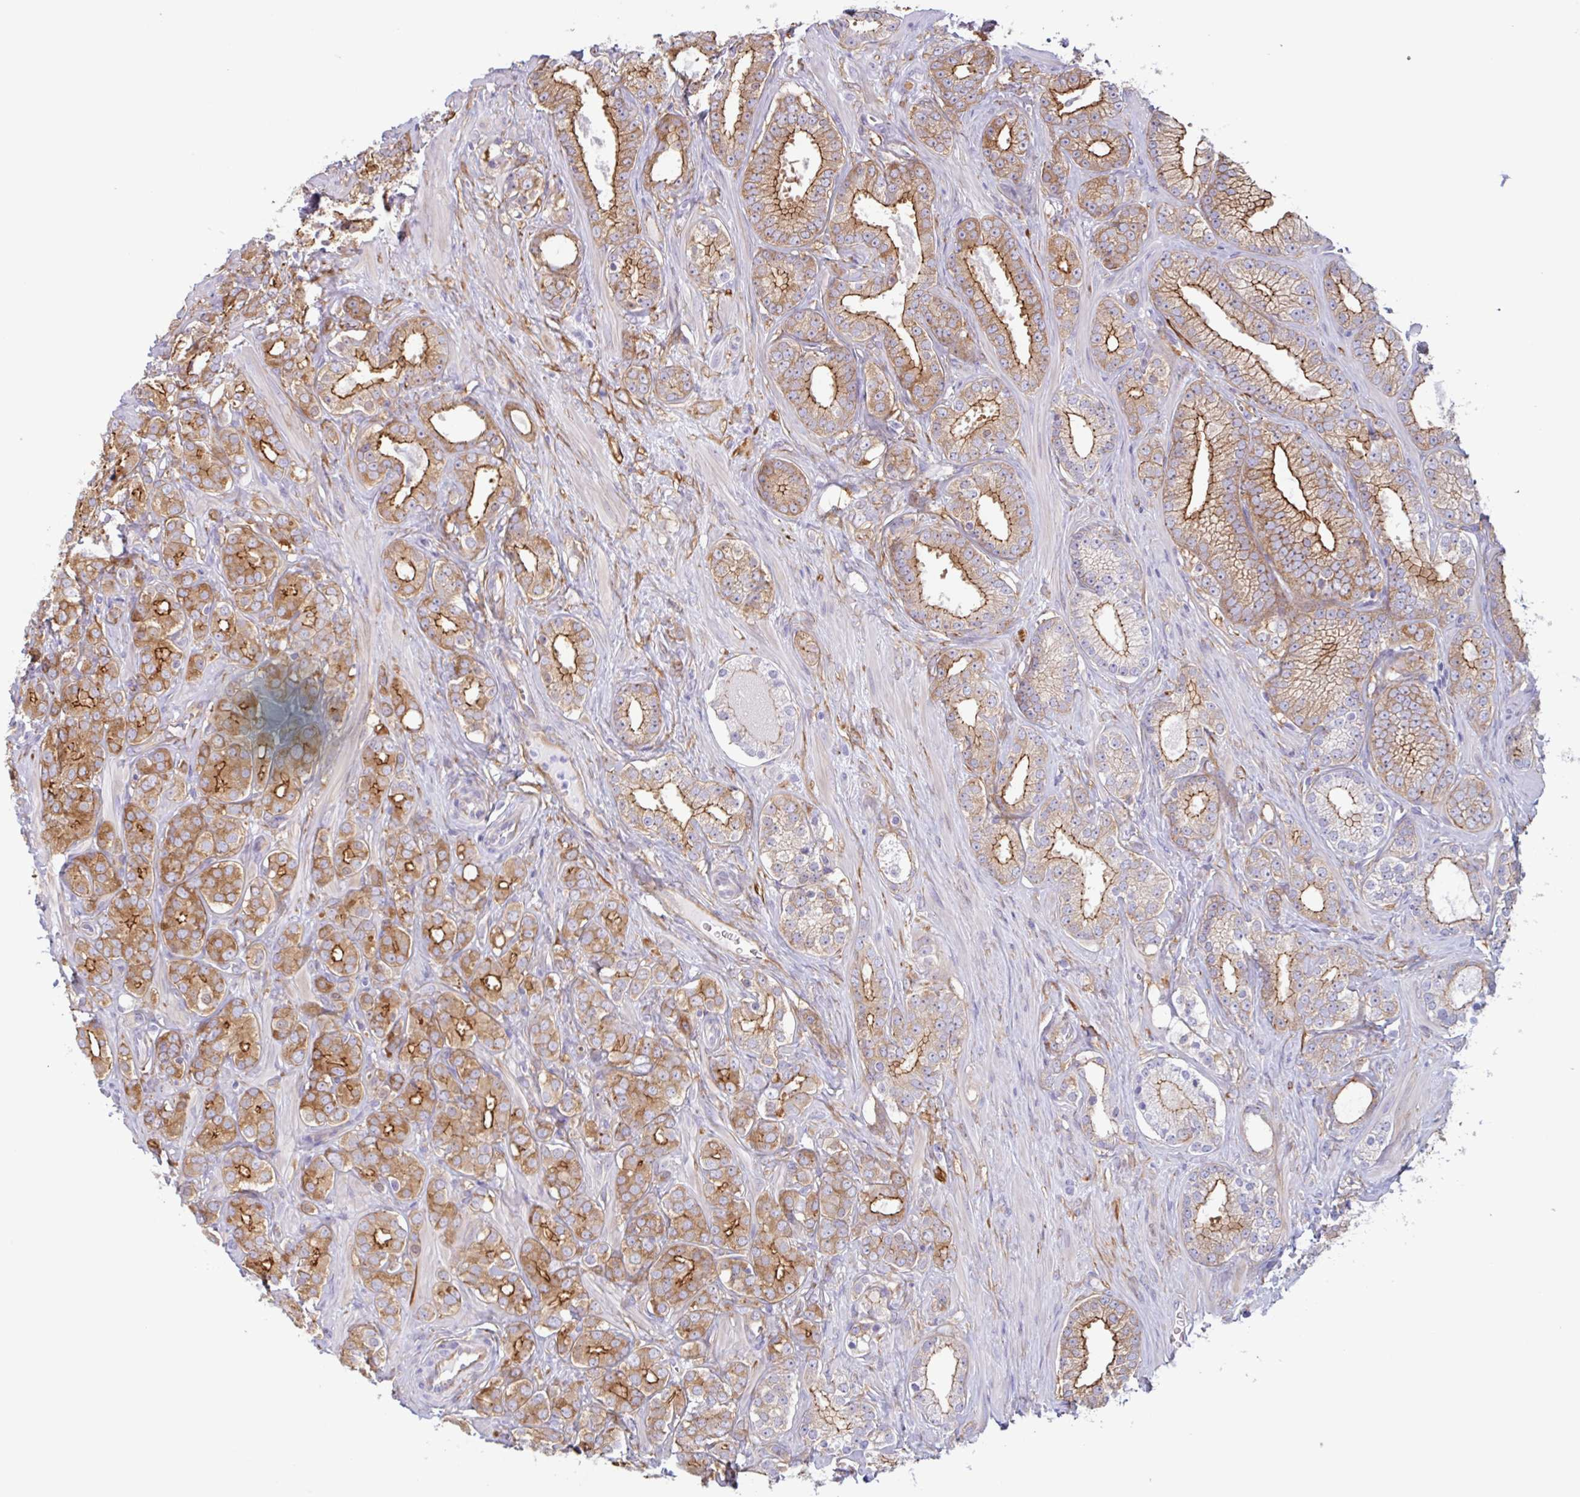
{"staining": {"intensity": "moderate", "quantity": ">75%", "location": "cytoplasmic/membranous"}, "tissue": "prostate cancer", "cell_type": "Tumor cells", "image_type": "cancer", "snomed": [{"axis": "morphology", "description": "Adenocarcinoma, High grade"}, {"axis": "topography", "description": "Prostate"}], "caption": "Immunohistochemistry (DAB (3,3'-diaminobenzidine)) staining of human high-grade adenocarcinoma (prostate) demonstrates moderate cytoplasmic/membranous protein positivity in about >75% of tumor cells. (DAB (3,3'-diaminobenzidine) IHC with brightfield microscopy, high magnification).", "gene": "MYH10", "patient": {"sex": "male", "age": 66}}